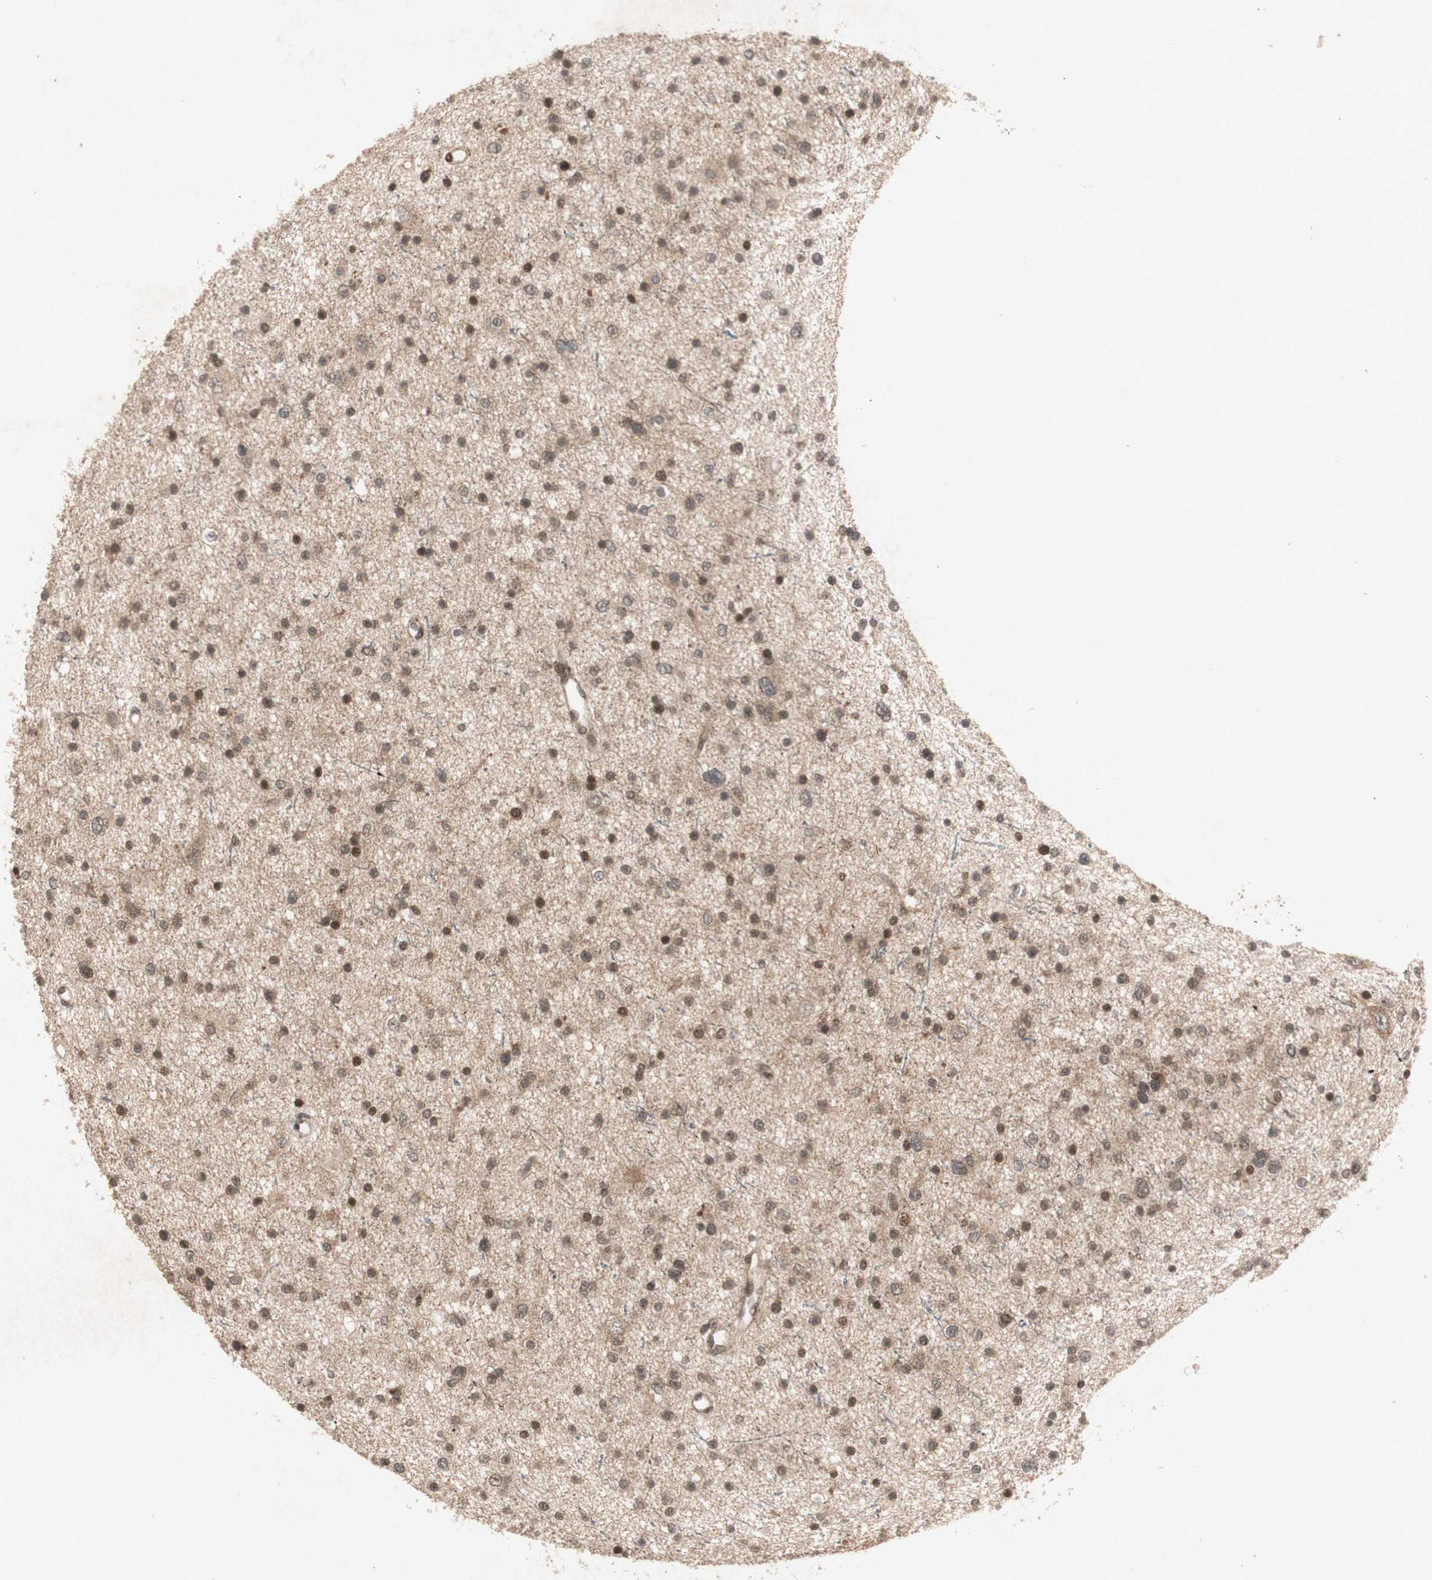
{"staining": {"intensity": "moderate", "quantity": "25%-75%", "location": "nuclear"}, "tissue": "glioma", "cell_type": "Tumor cells", "image_type": "cancer", "snomed": [{"axis": "morphology", "description": "Glioma, malignant, Low grade"}, {"axis": "topography", "description": "Brain"}], "caption": "Immunohistochemistry (DAB) staining of malignant glioma (low-grade) displays moderate nuclear protein staining in about 25%-75% of tumor cells. (brown staining indicates protein expression, while blue staining denotes nuclei).", "gene": "PLXNA1", "patient": {"sex": "female", "age": 37}}